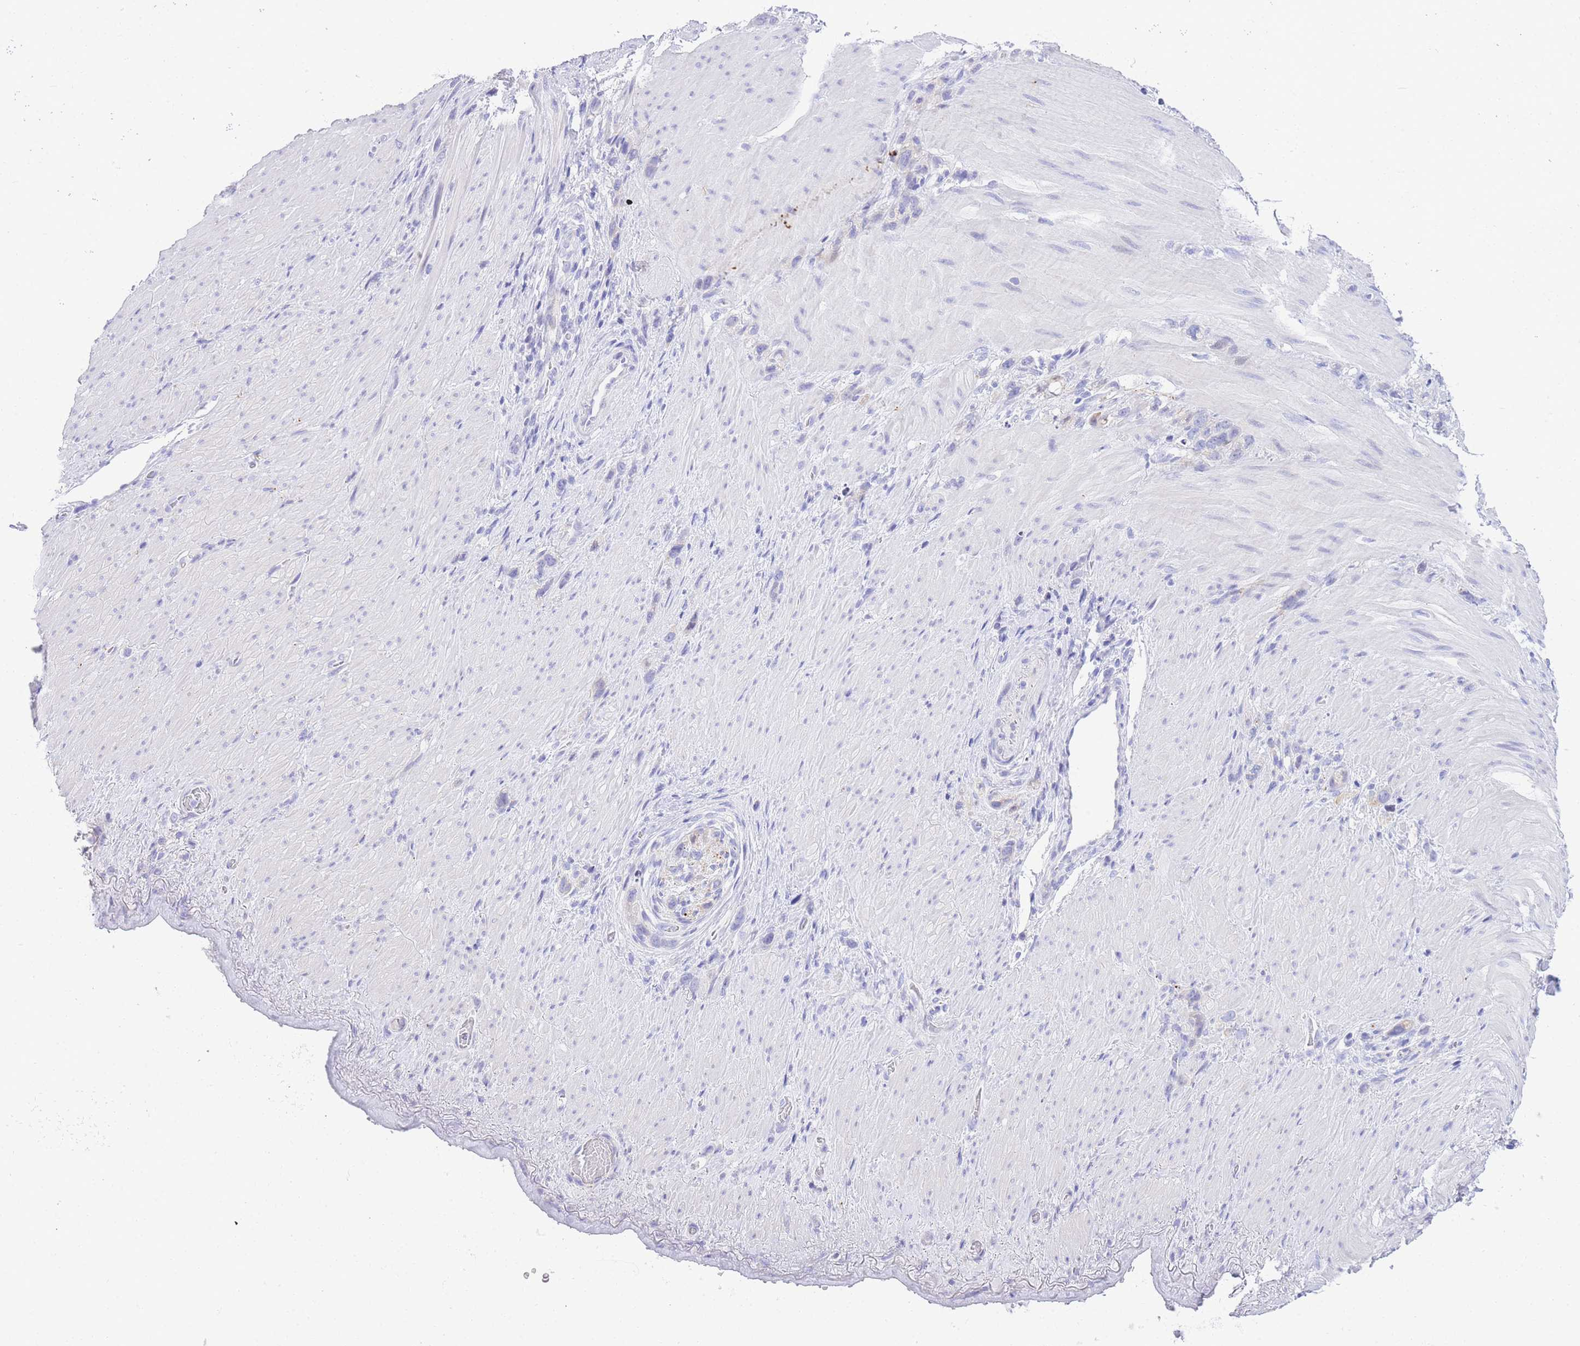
{"staining": {"intensity": "negative", "quantity": "none", "location": "none"}, "tissue": "stomach cancer", "cell_type": "Tumor cells", "image_type": "cancer", "snomed": [{"axis": "morphology", "description": "Adenocarcinoma, NOS"}, {"axis": "topography", "description": "Stomach"}], "caption": "Immunohistochemistry photomicrograph of human stomach cancer stained for a protein (brown), which shows no expression in tumor cells.", "gene": "TIFAB", "patient": {"sex": "female", "age": 65}}